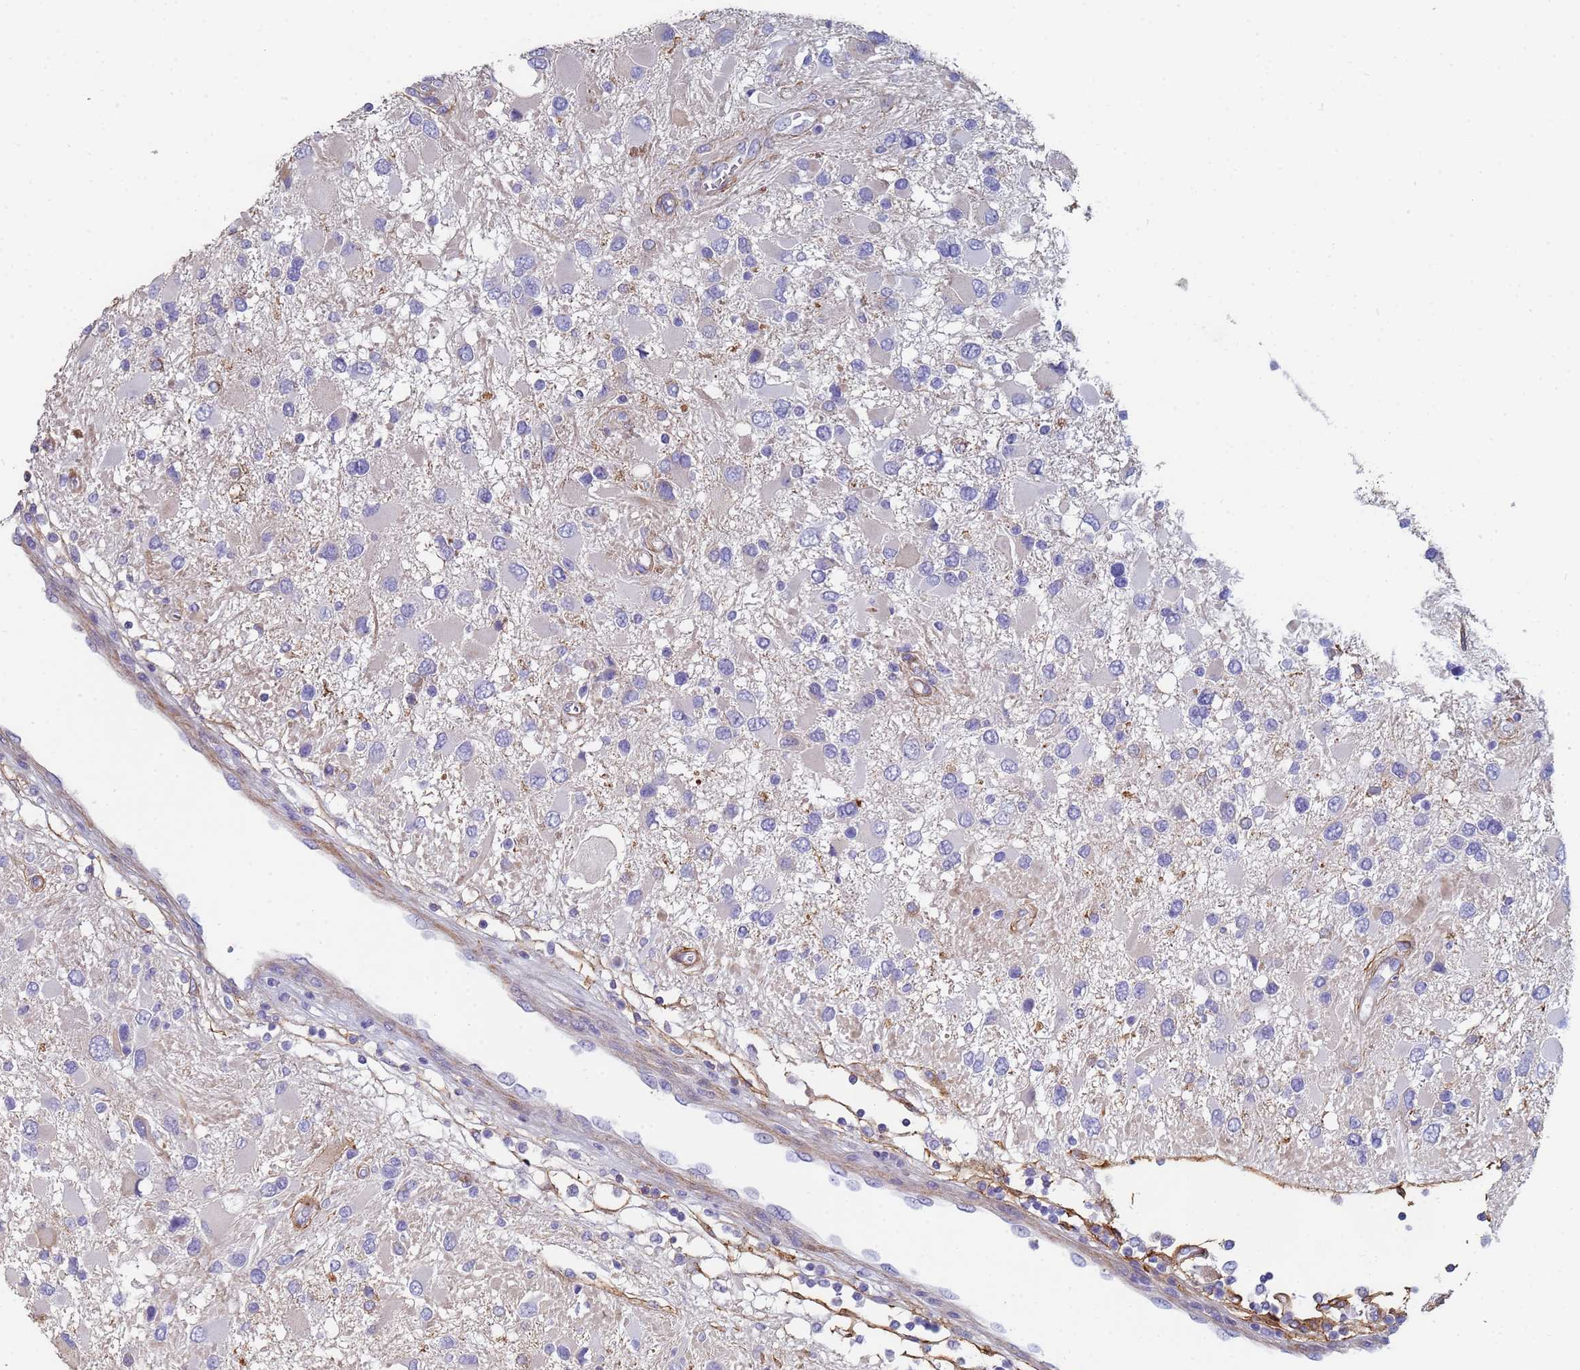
{"staining": {"intensity": "negative", "quantity": "none", "location": "none"}, "tissue": "glioma", "cell_type": "Tumor cells", "image_type": "cancer", "snomed": [{"axis": "morphology", "description": "Glioma, malignant, High grade"}, {"axis": "topography", "description": "Brain"}], "caption": "Tumor cells are negative for brown protein staining in high-grade glioma (malignant).", "gene": "ABCA8", "patient": {"sex": "male", "age": 53}}